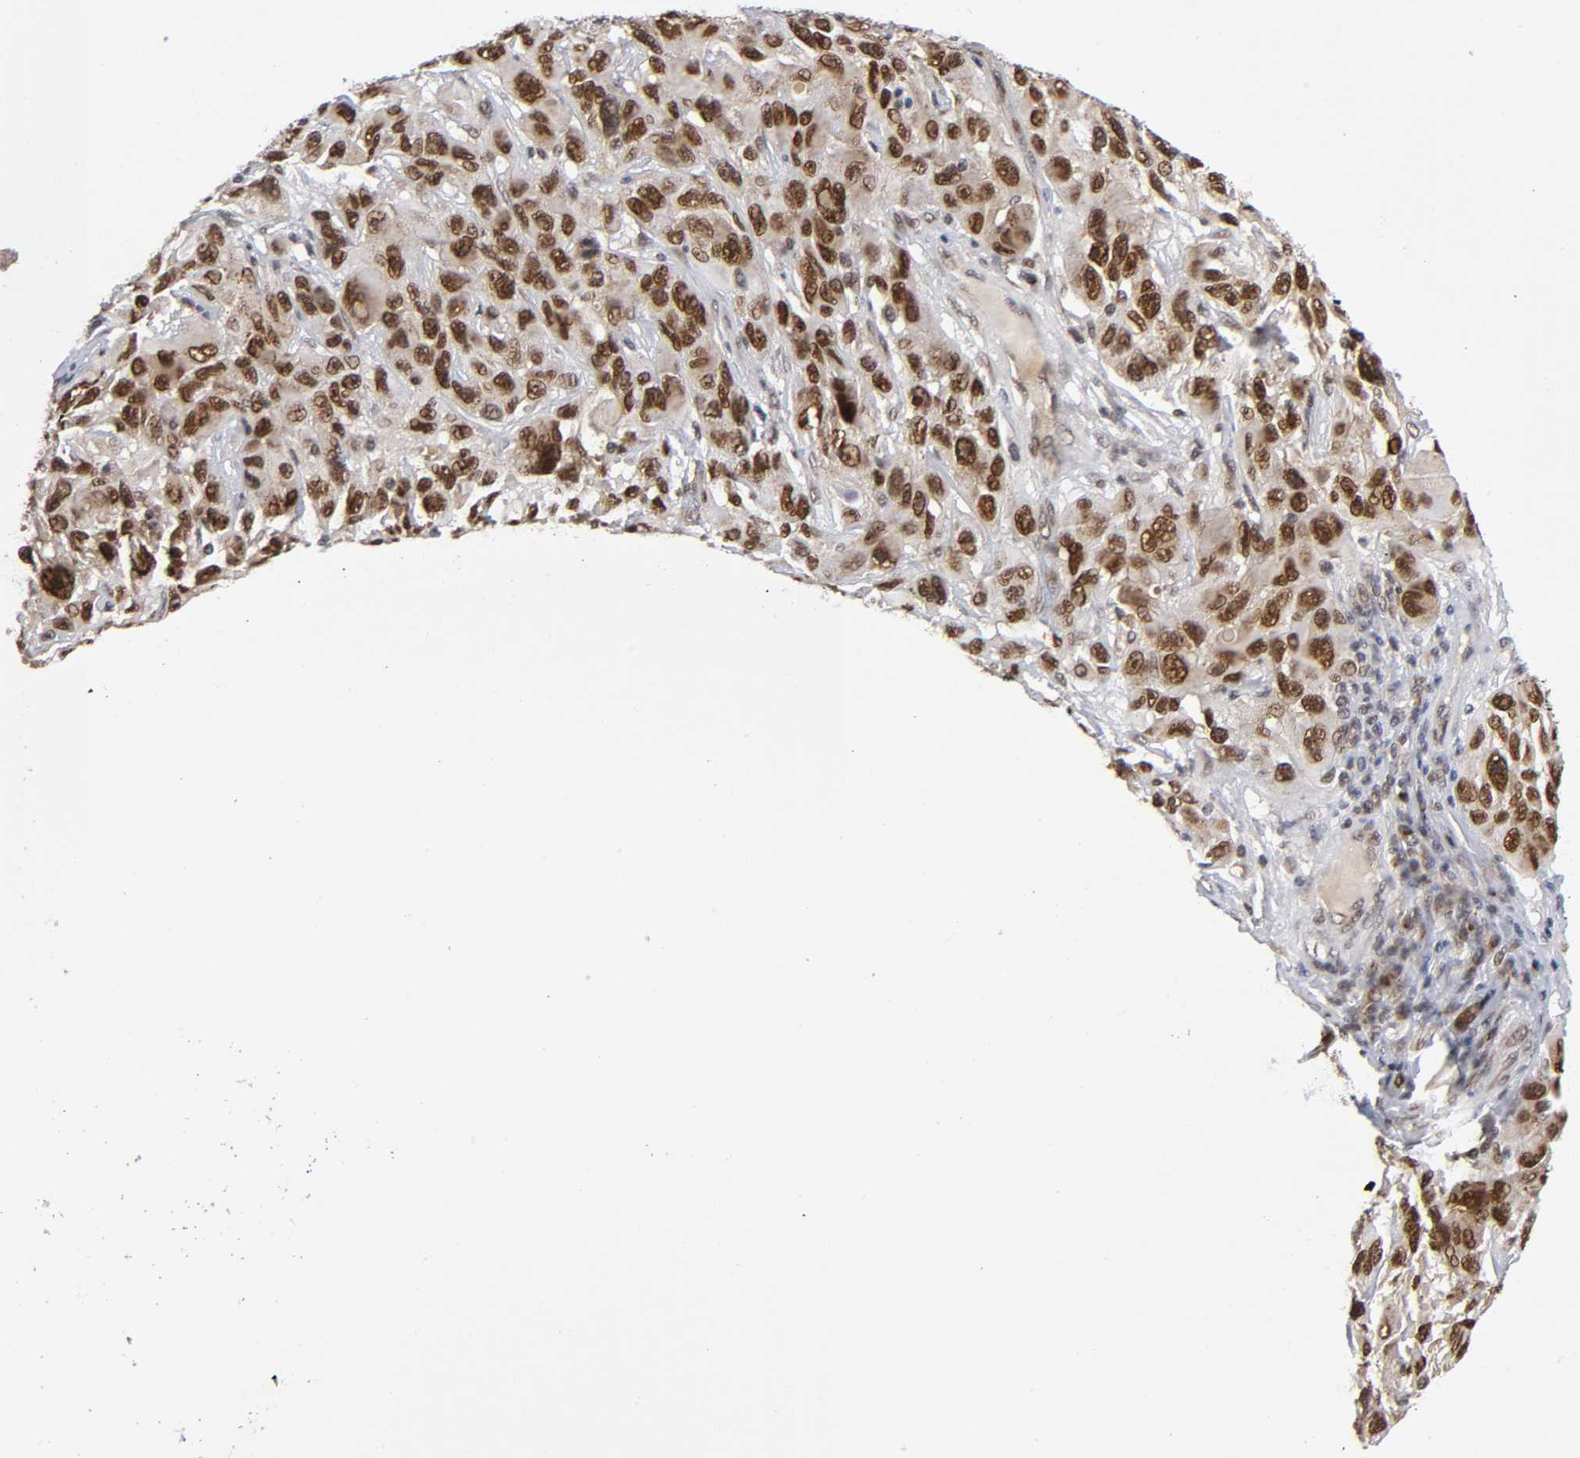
{"staining": {"intensity": "strong", "quantity": ">75%", "location": "cytoplasmic/membranous,nuclear"}, "tissue": "melanoma", "cell_type": "Tumor cells", "image_type": "cancer", "snomed": [{"axis": "morphology", "description": "Malignant melanoma, NOS"}, {"axis": "topography", "description": "Skin"}], "caption": "Immunohistochemical staining of melanoma exhibits strong cytoplasmic/membranous and nuclear protein staining in about >75% of tumor cells.", "gene": "EP300", "patient": {"sex": "male", "age": 53}}